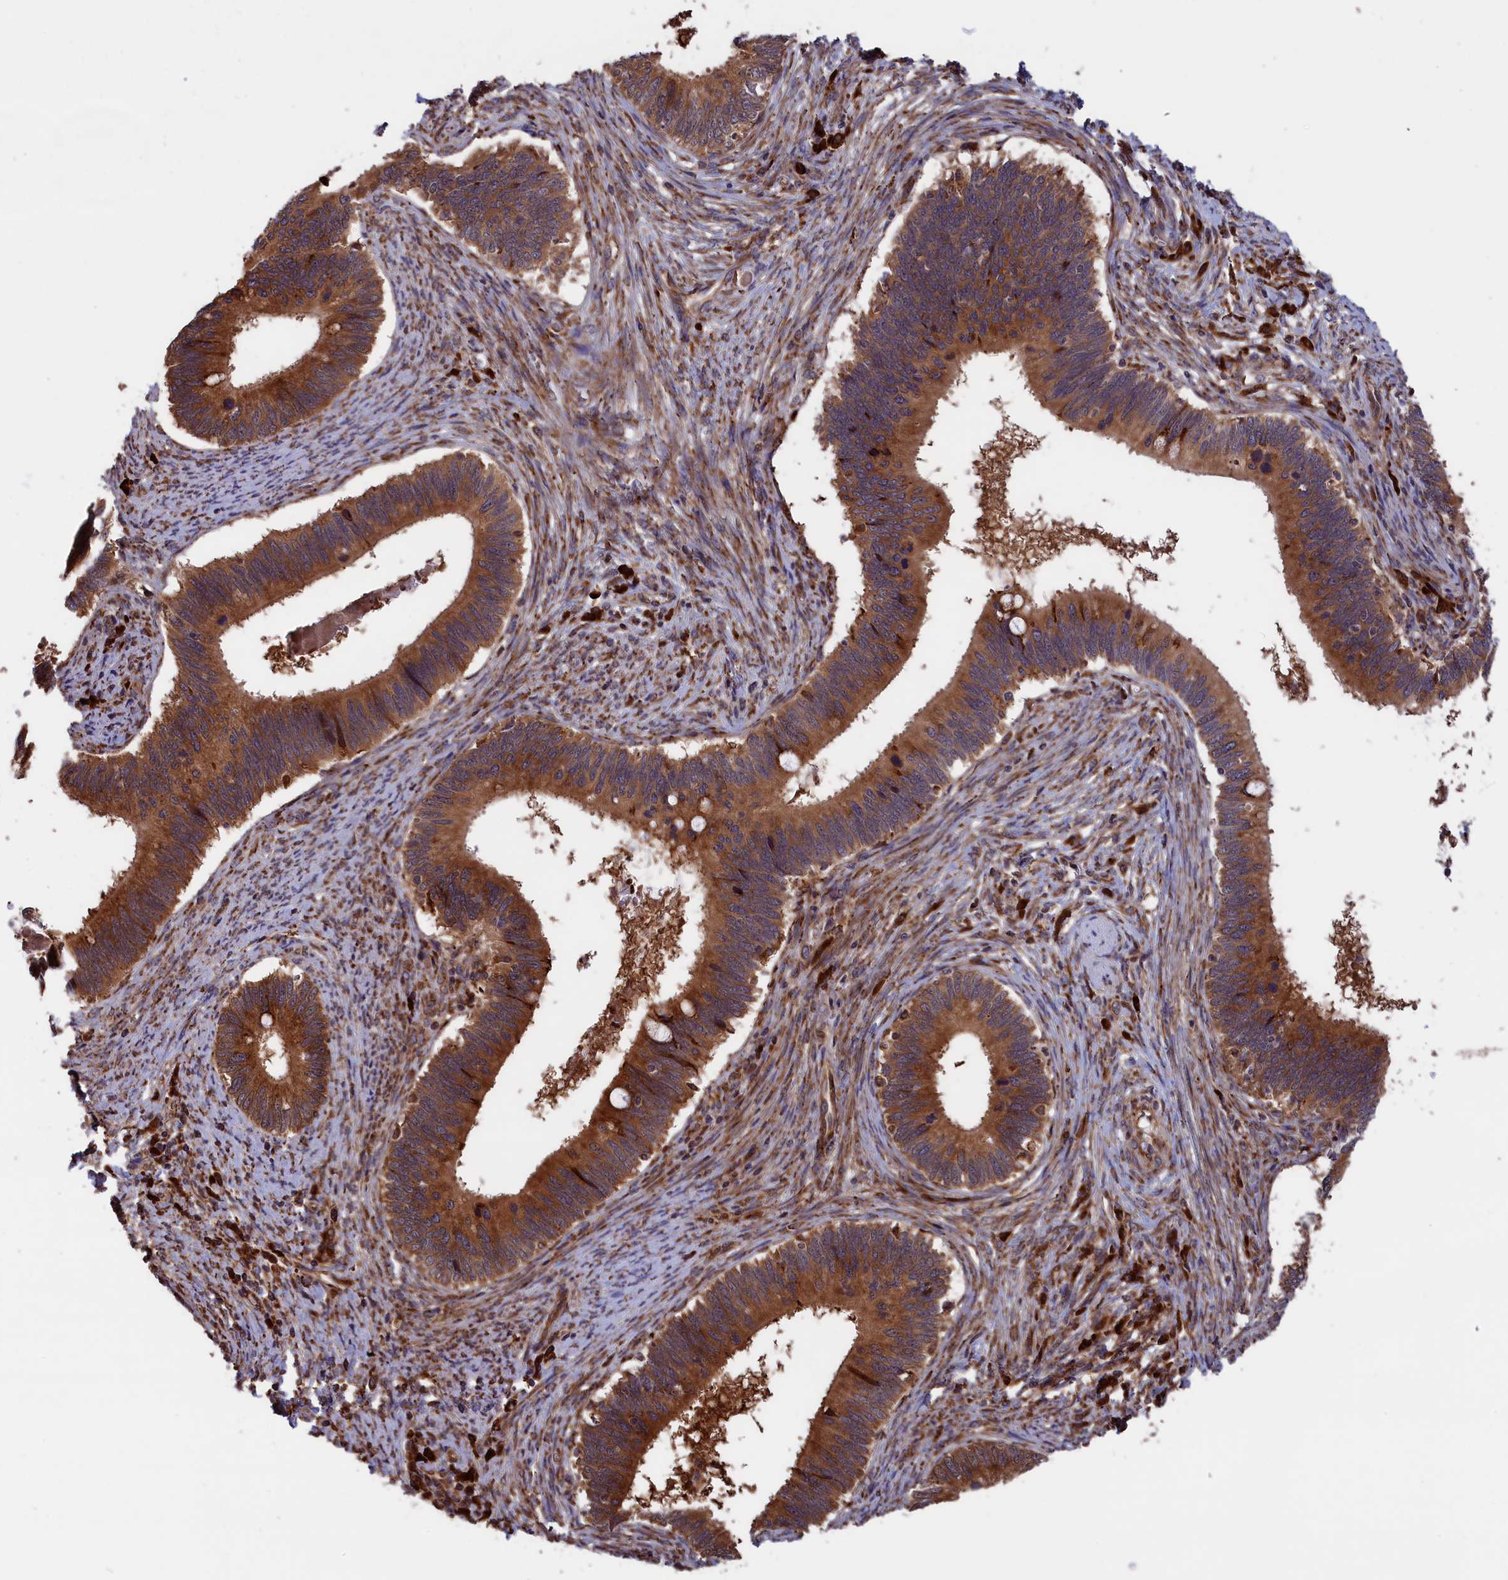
{"staining": {"intensity": "strong", "quantity": ">75%", "location": "cytoplasmic/membranous"}, "tissue": "cervical cancer", "cell_type": "Tumor cells", "image_type": "cancer", "snomed": [{"axis": "morphology", "description": "Adenocarcinoma, NOS"}, {"axis": "topography", "description": "Cervix"}], "caption": "Human cervical cancer (adenocarcinoma) stained with a protein marker displays strong staining in tumor cells.", "gene": "PLA2G4C", "patient": {"sex": "female", "age": 42}}